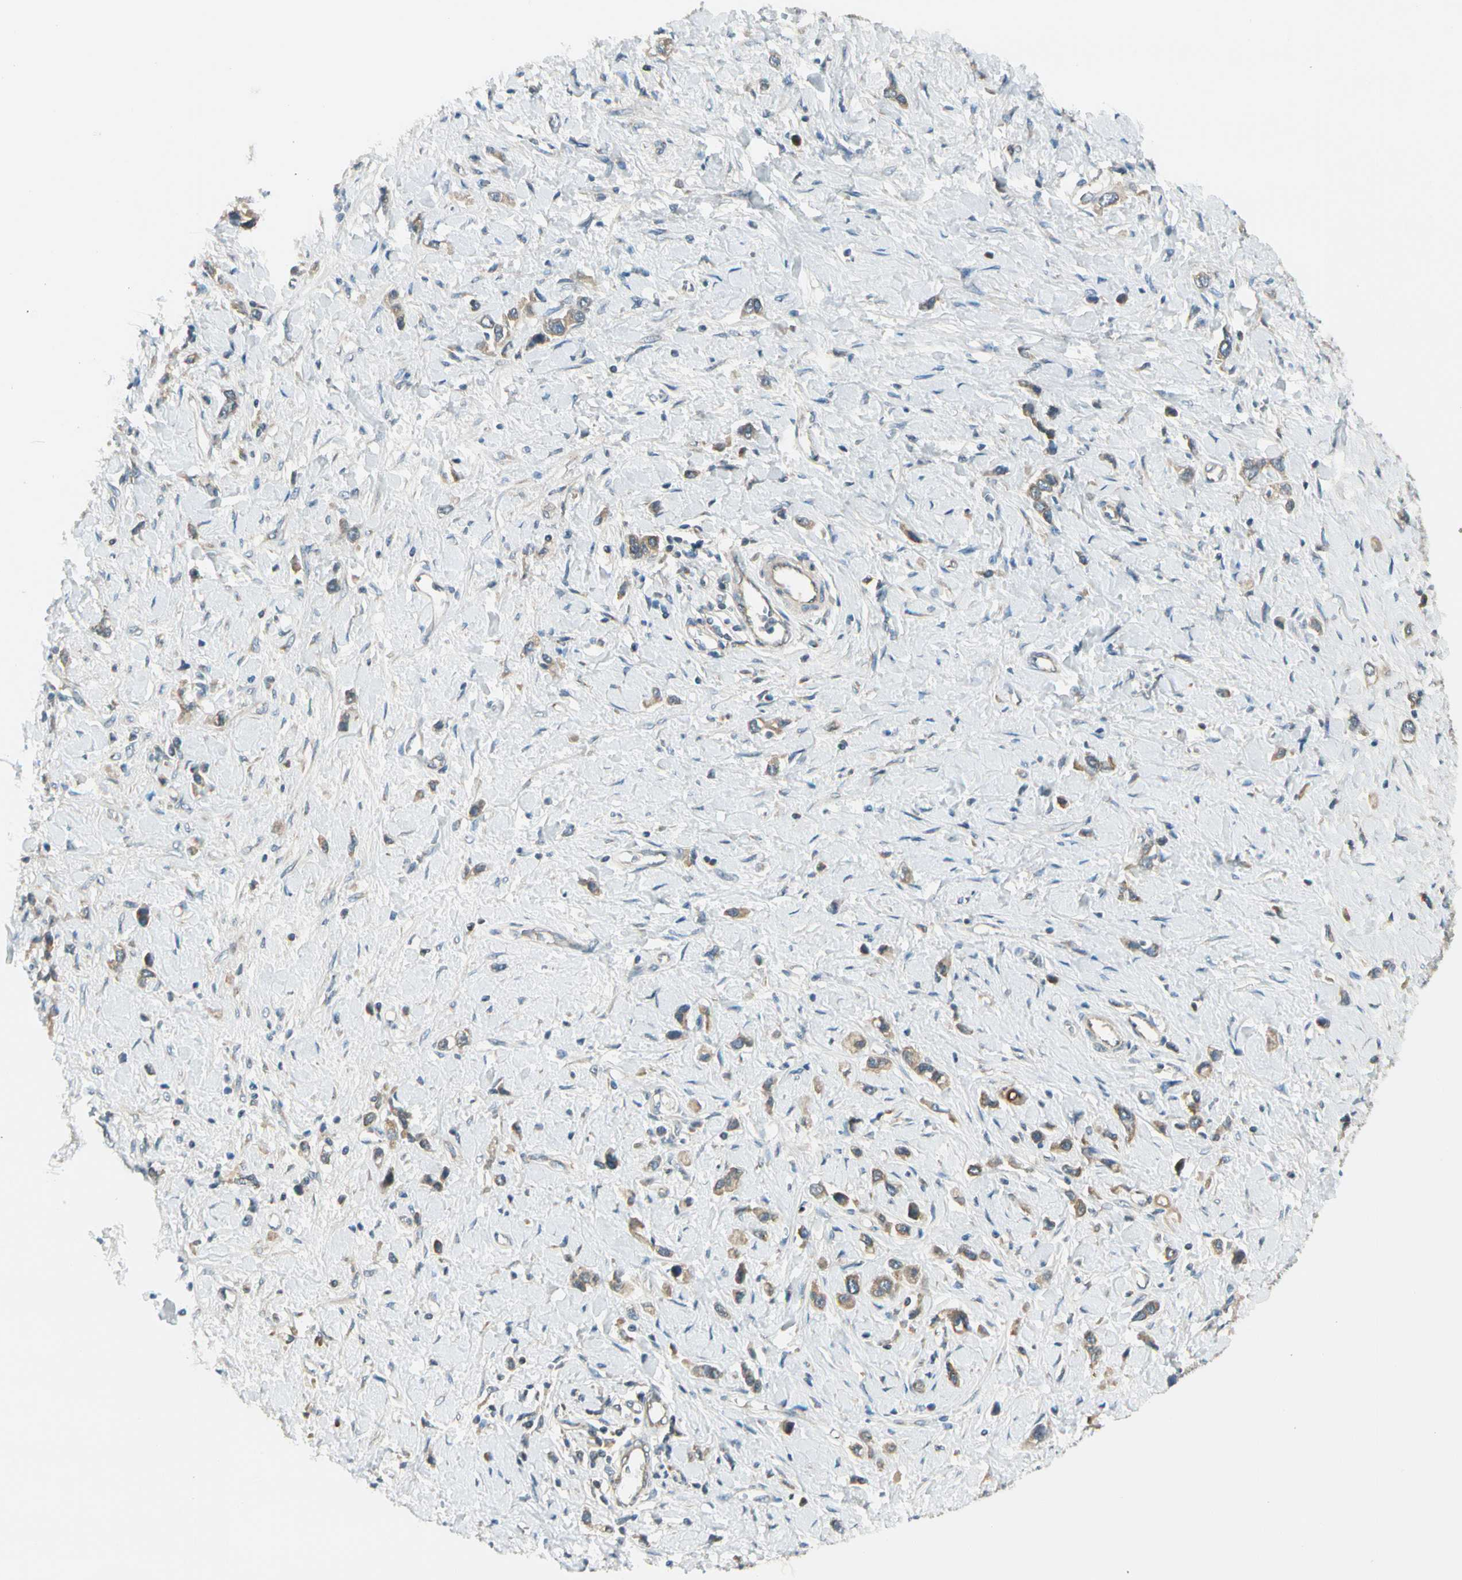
{"staining": {"intensity": "weak", "quantity": ">75%", "location": "cytoplasmic/membranous"}, "tissue": "stomach cancer", "cell_type": "Tumor cells", "image_type": "cancer", "snomed": [{"axis": "morphology", "description": "Normal tissue, NOS"}, {"axis": "morphology", "description": "Adenocarcinoma, NOS"}, {"axis": "topography", "description": "Stomach, upper"}, {"axis": "topography", "description": "Stomach"}], "caption": "Protein analysis of stomach adenocarcinoma tissue displays weak cytoplasmic/membranous expression in about >75% of tumor cells.", "gene": "BNIP1", "patient": {"sex": "female", "age": 65}}